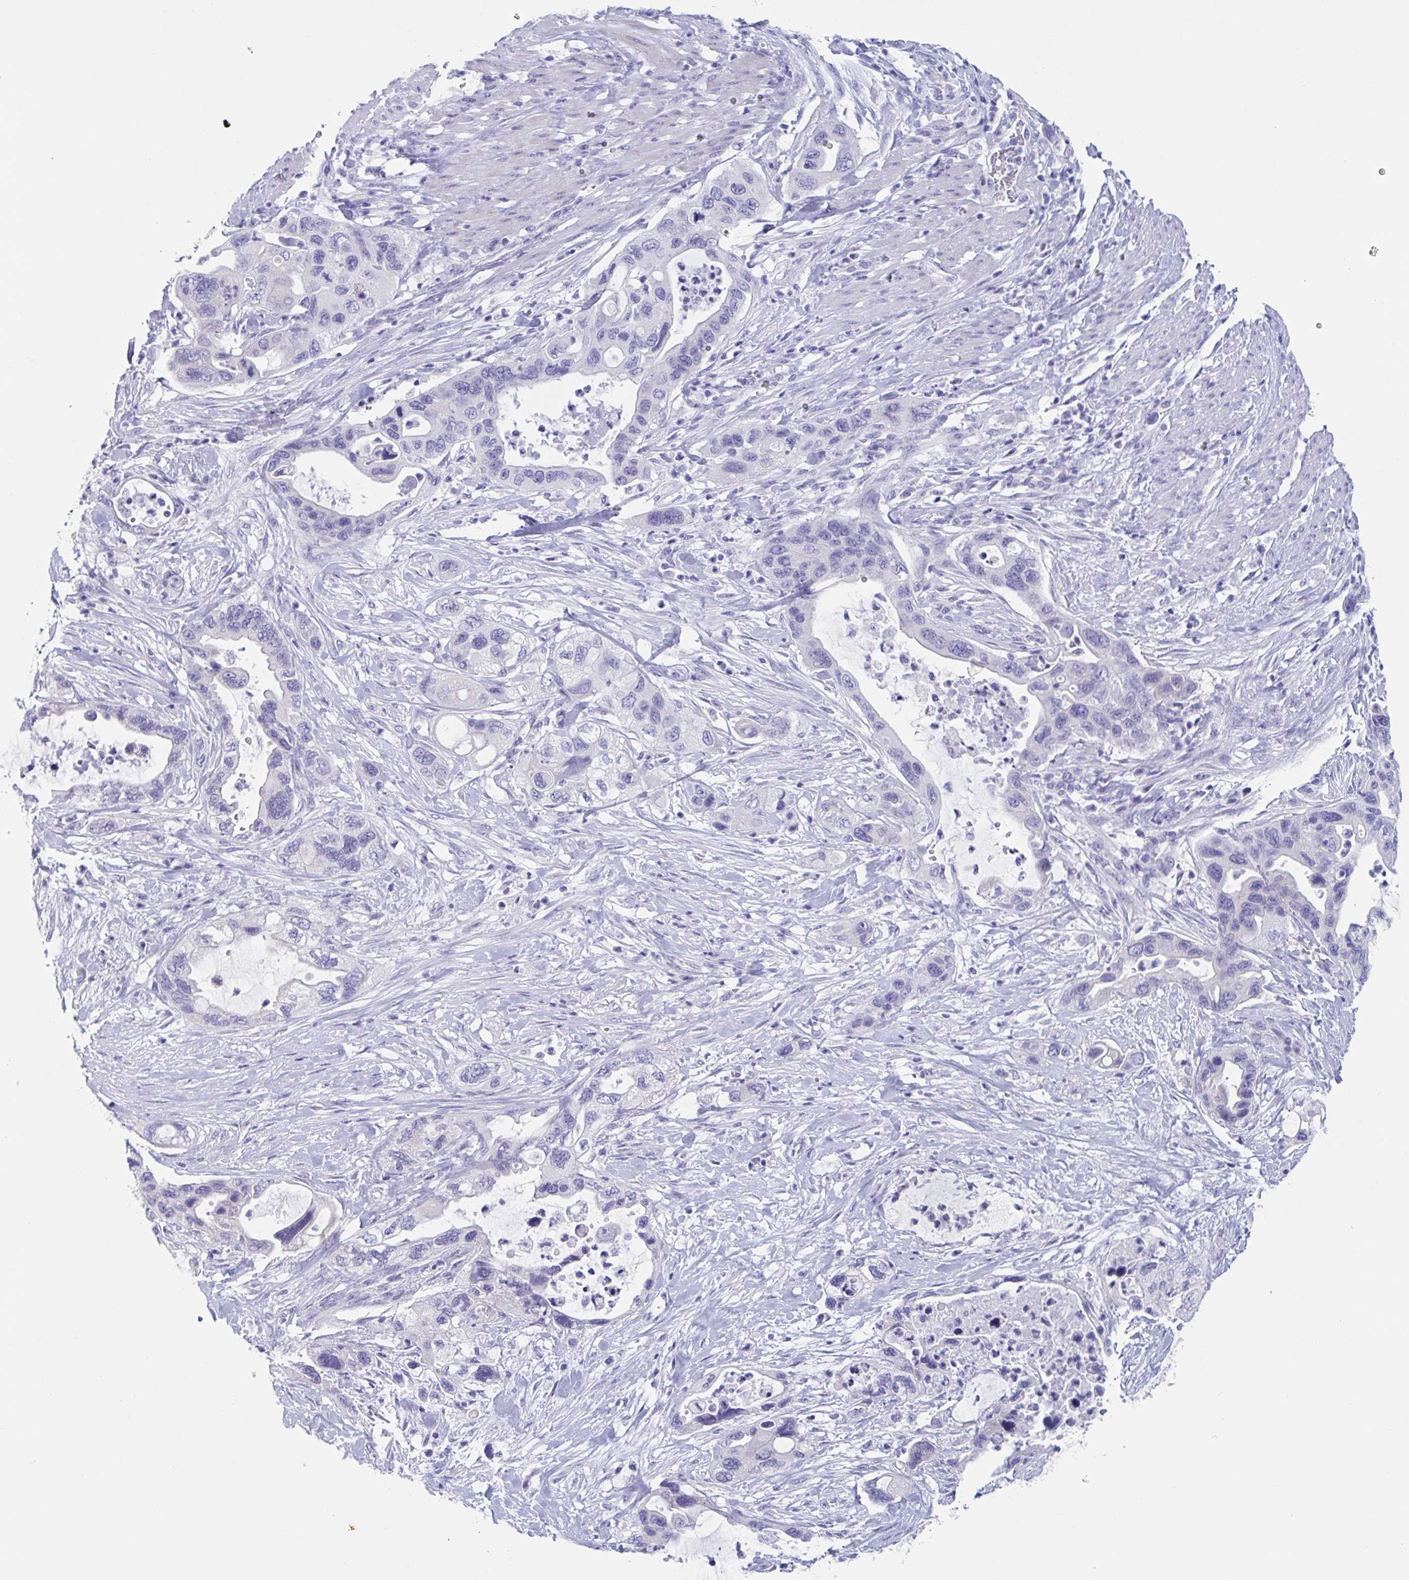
{"staining": {"intensity": "negative", "quantity": "none", "location": "none"}, "tissue": "pancreatic cancer", "cell_type": "Tumor cells", "image_type": "cancer", "snomed": [{"axis": "morphology", "description": "Adenocarcinoma, NOS"}, {"axis": "topography", "description": "Pancreas"}], "caption": "An immunohistochemistry (IHC) micrograph of adenocarcinoma (pancreatic) is shown. There is no staining in tumor cells of adenocarcinoma (pancreatic).", "gene": "ZPBP", "patient": {"sex": "female", "age": 71}}